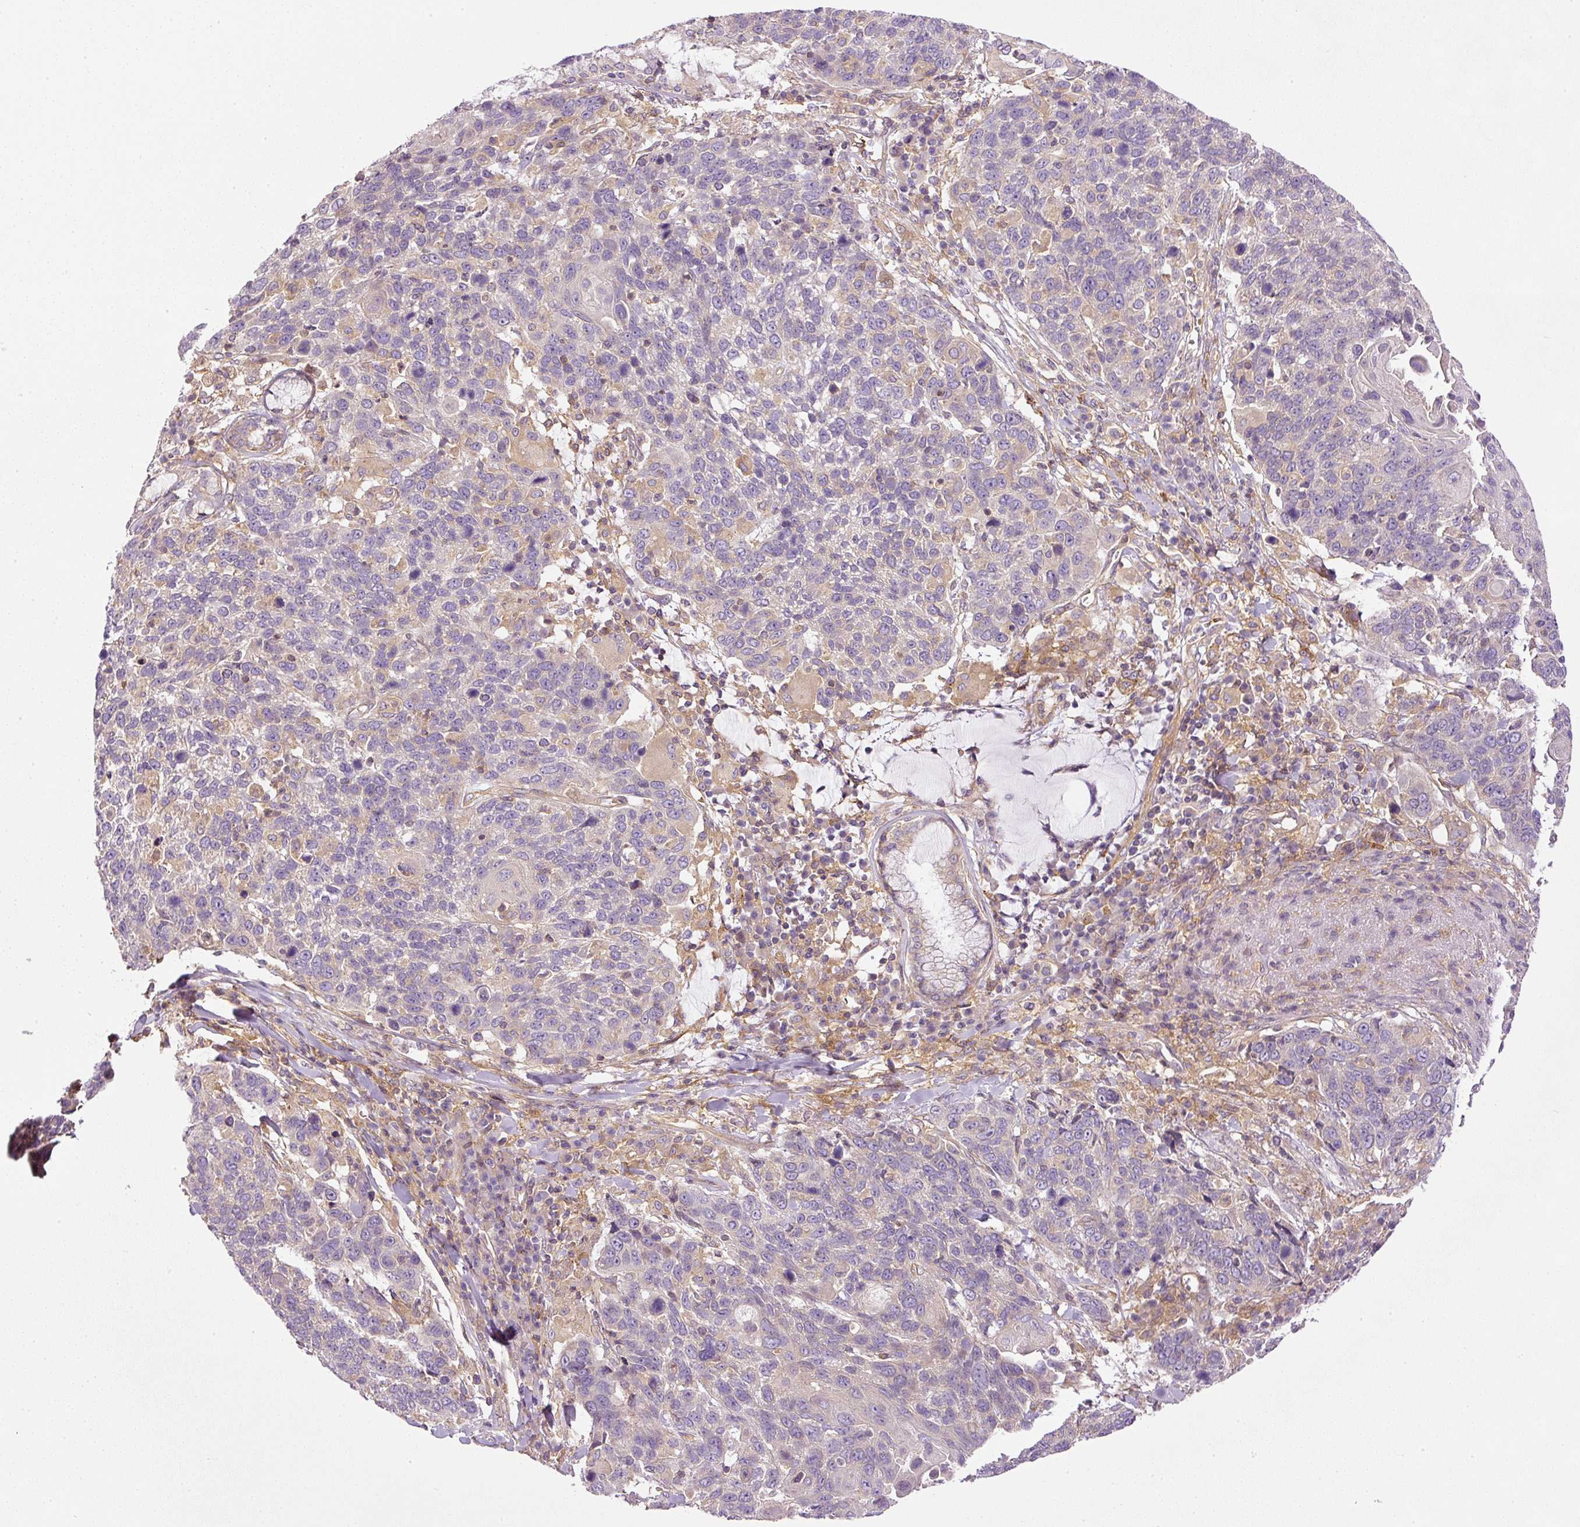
{"staining": {"intensity": "negative", "quantity": "none", "location": "none"}, "tissue": "lung cancer", "cell_type": "Tumor cells", "image_type": "cancer", "snomed": [{"axis": "morphology", "description": "Squamous cell carcinoma, NOS"}, {"axis": "topography", "description": "Lung"}], "caption": "IHC of lung cancer (squamous cell carcinoma) shows no staining in tumor cells.", "gene": "TBC1D2B", "patient": {"sex": "male", "age": 66}}